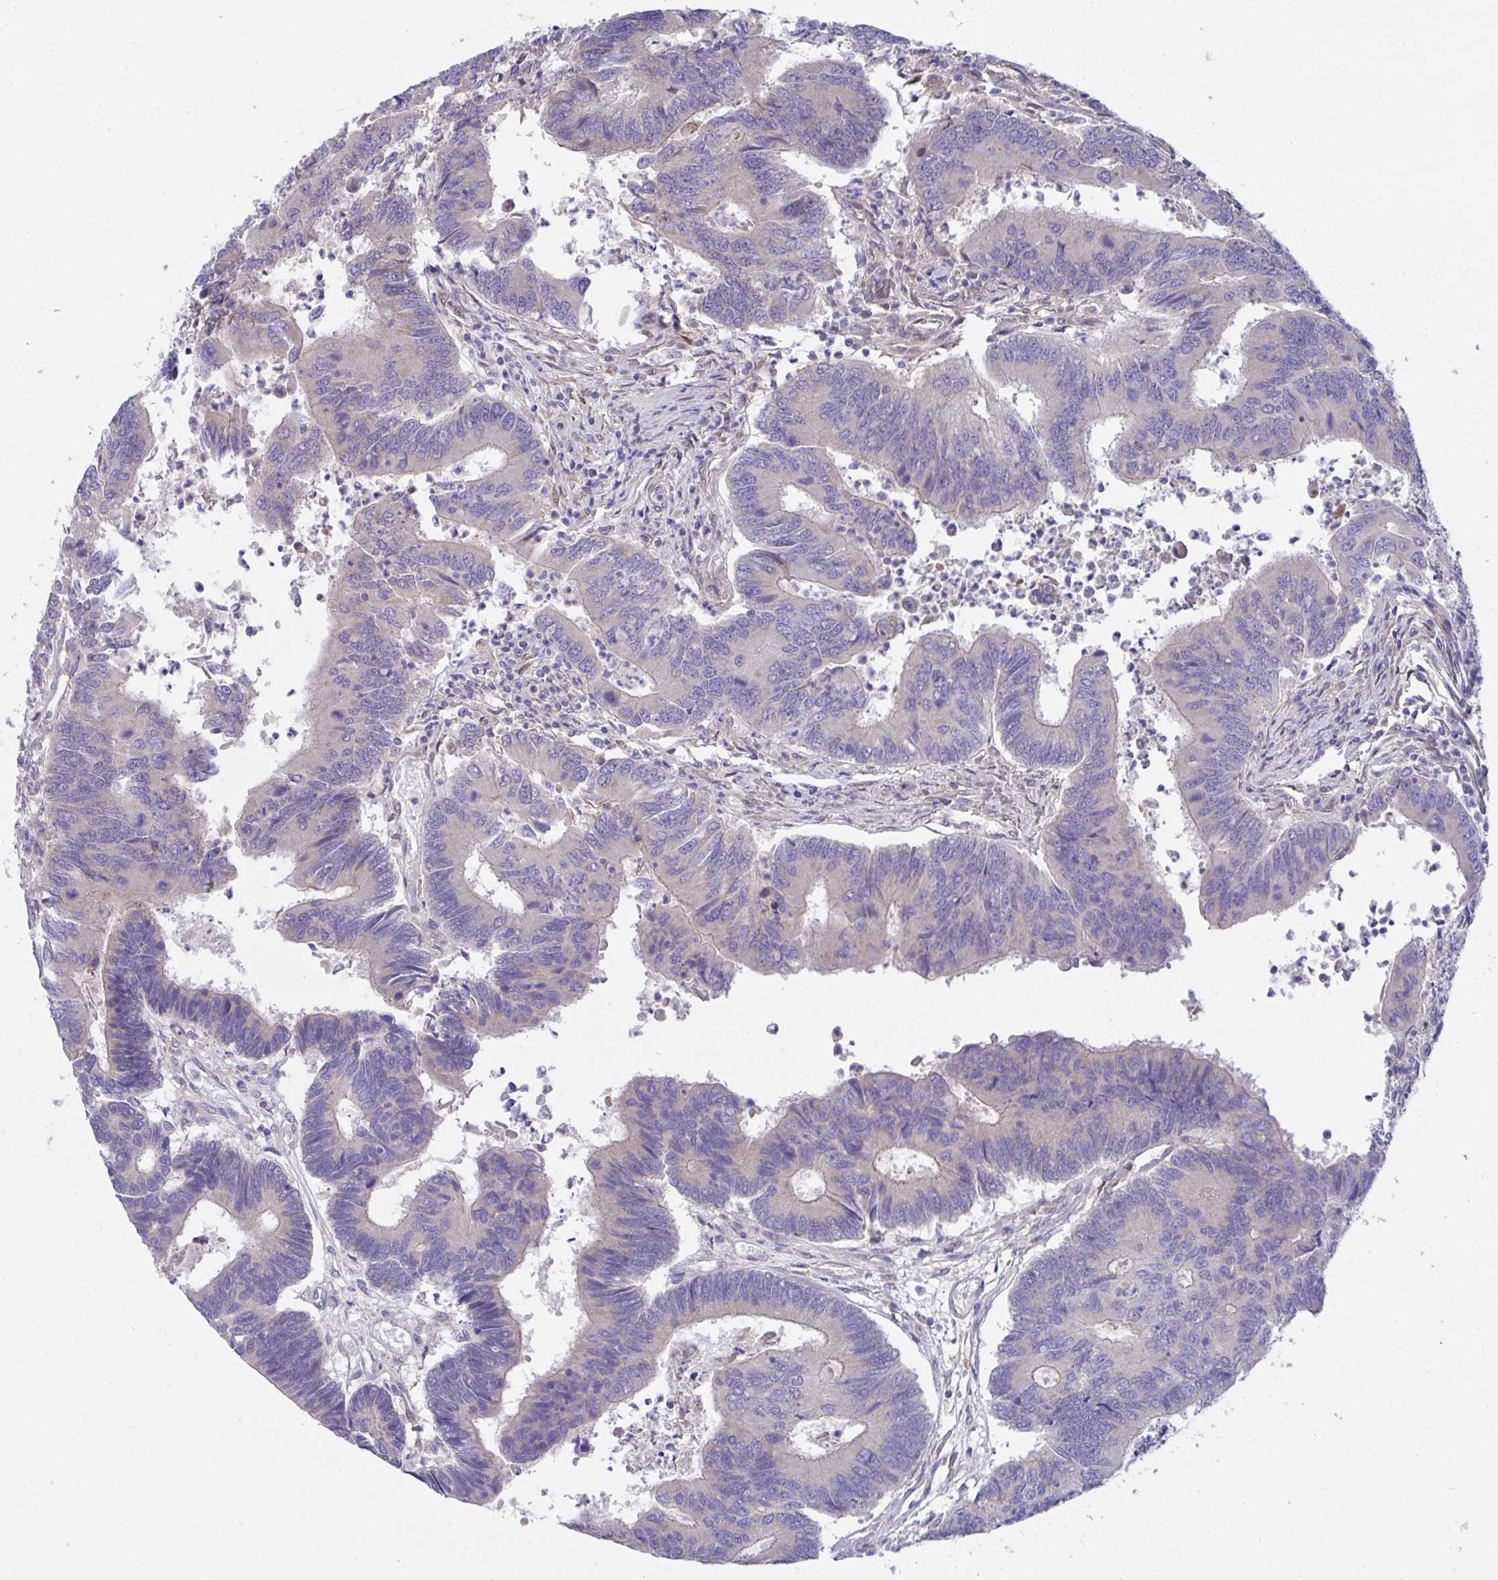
{"staining": {"intensity": "negative", "quantity": "none", "location": "none"}, "tissue": "colorectal cancer", "cell_type": "Tumor cells", "image_type": "cancer", "snomed": [{"axis": "morphology", "description": "Adenocarcinoma, NOS"}, {"axis": "topography", "description": "Colon"}], "caption": "There is no significant positivity in tumor cells of colorectal cancer.", "gene": "L3HYPDH", "patient": {"sex": "female", "age": 67}}